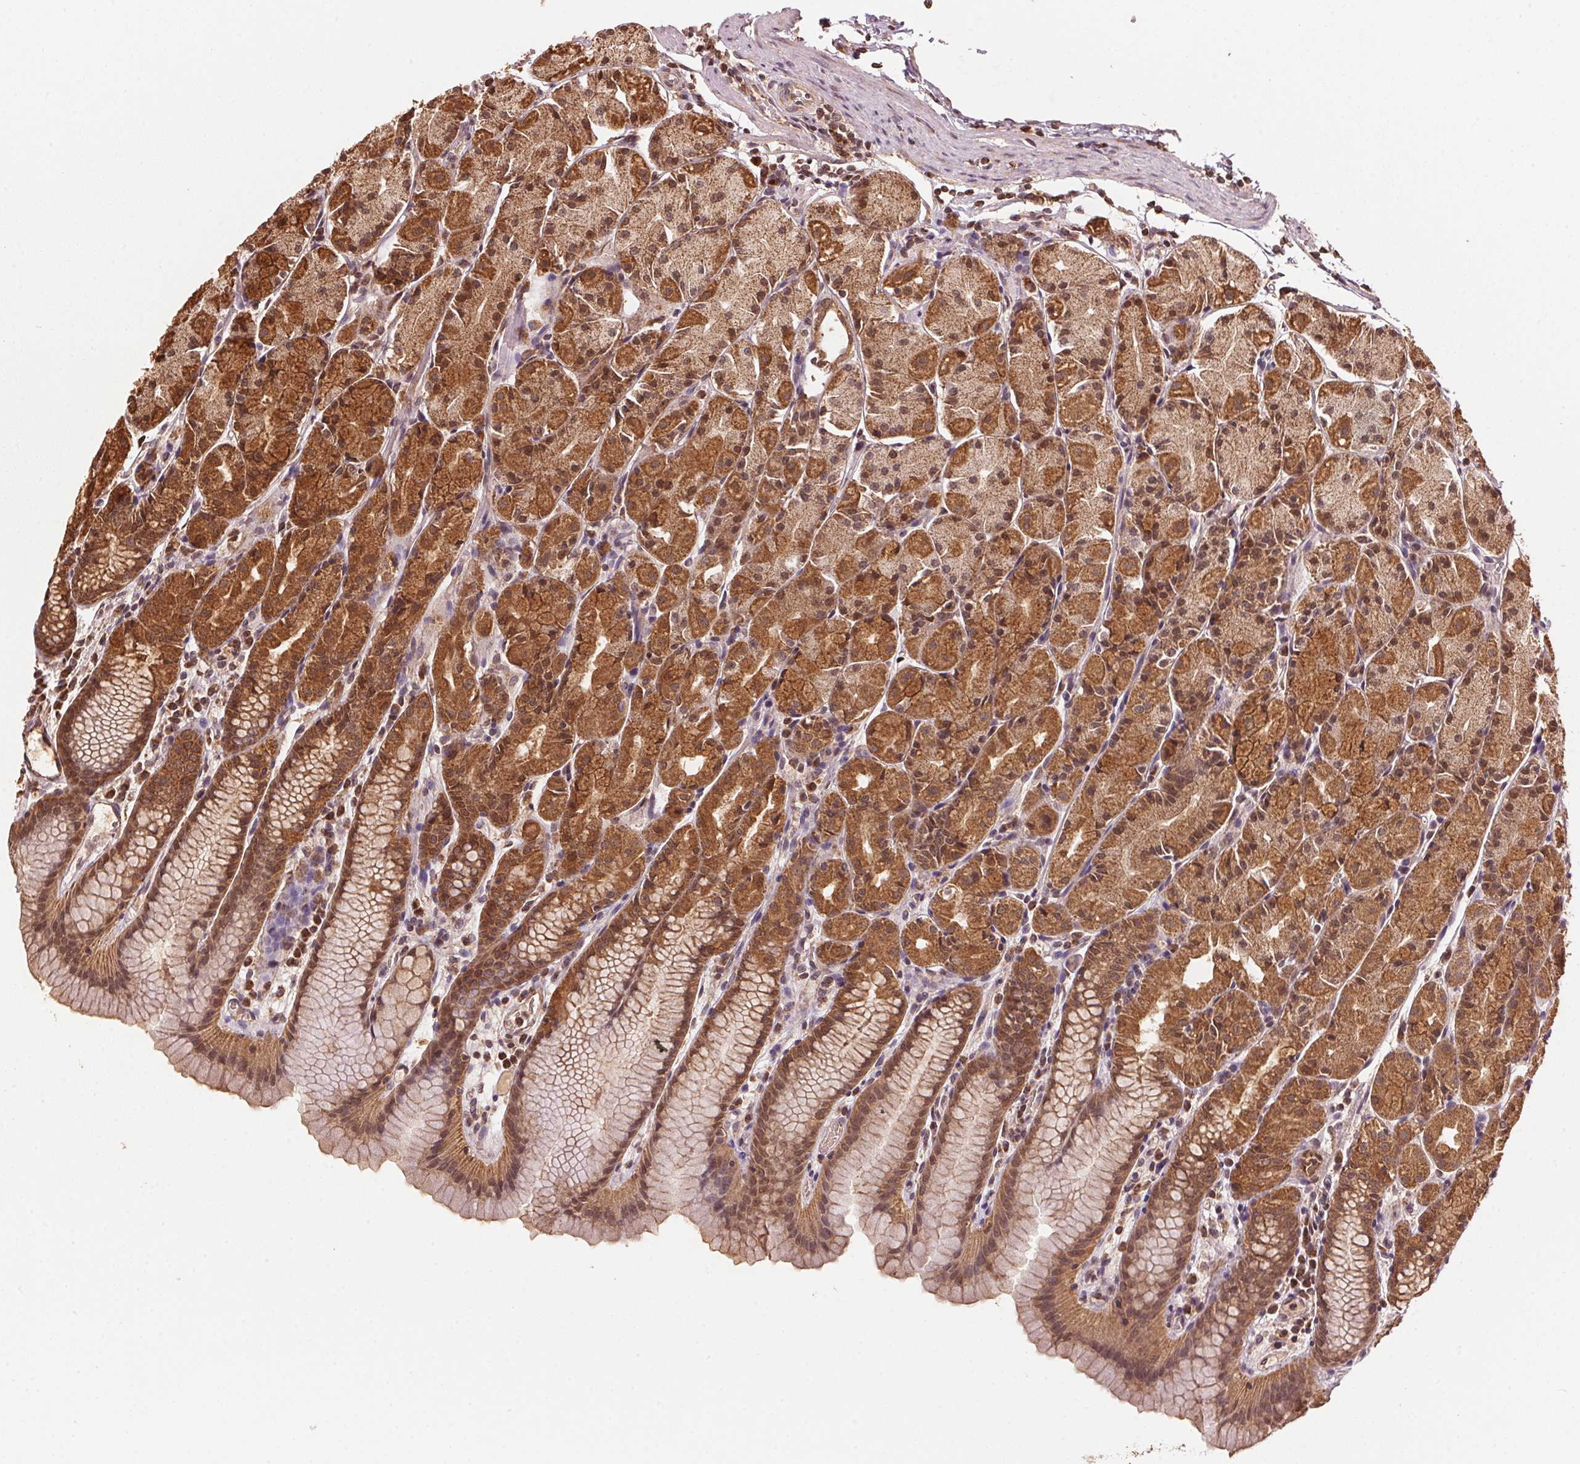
{"staining": {"intensity": "strong", "quantity": ">75%", "location": "cytoplasmic/membranous"}, "tissue": "stomach", "cell_type": "Glandular cells", "image_type": "normal", "snomed": [{"axis": "morphology", "description": "Normal tissue, NOS"}, {"axis": "topography", "description": "Stomach, upper"}], "caption": "High-magnification brightfield microscopy of benign stomach stained with DAB (3,3'-diaminobenzidine) (brown) and counterstained with hematoxylin (blue). glandular cells exhibit strong cytoplasmic/membranous staining is appreciated in approximately>75% of cells. (Brightfield microscopy of DAB IHC at high magnification).", "gene": "ARHGAP6", "patient": {"sex": "male", "age": 47}}